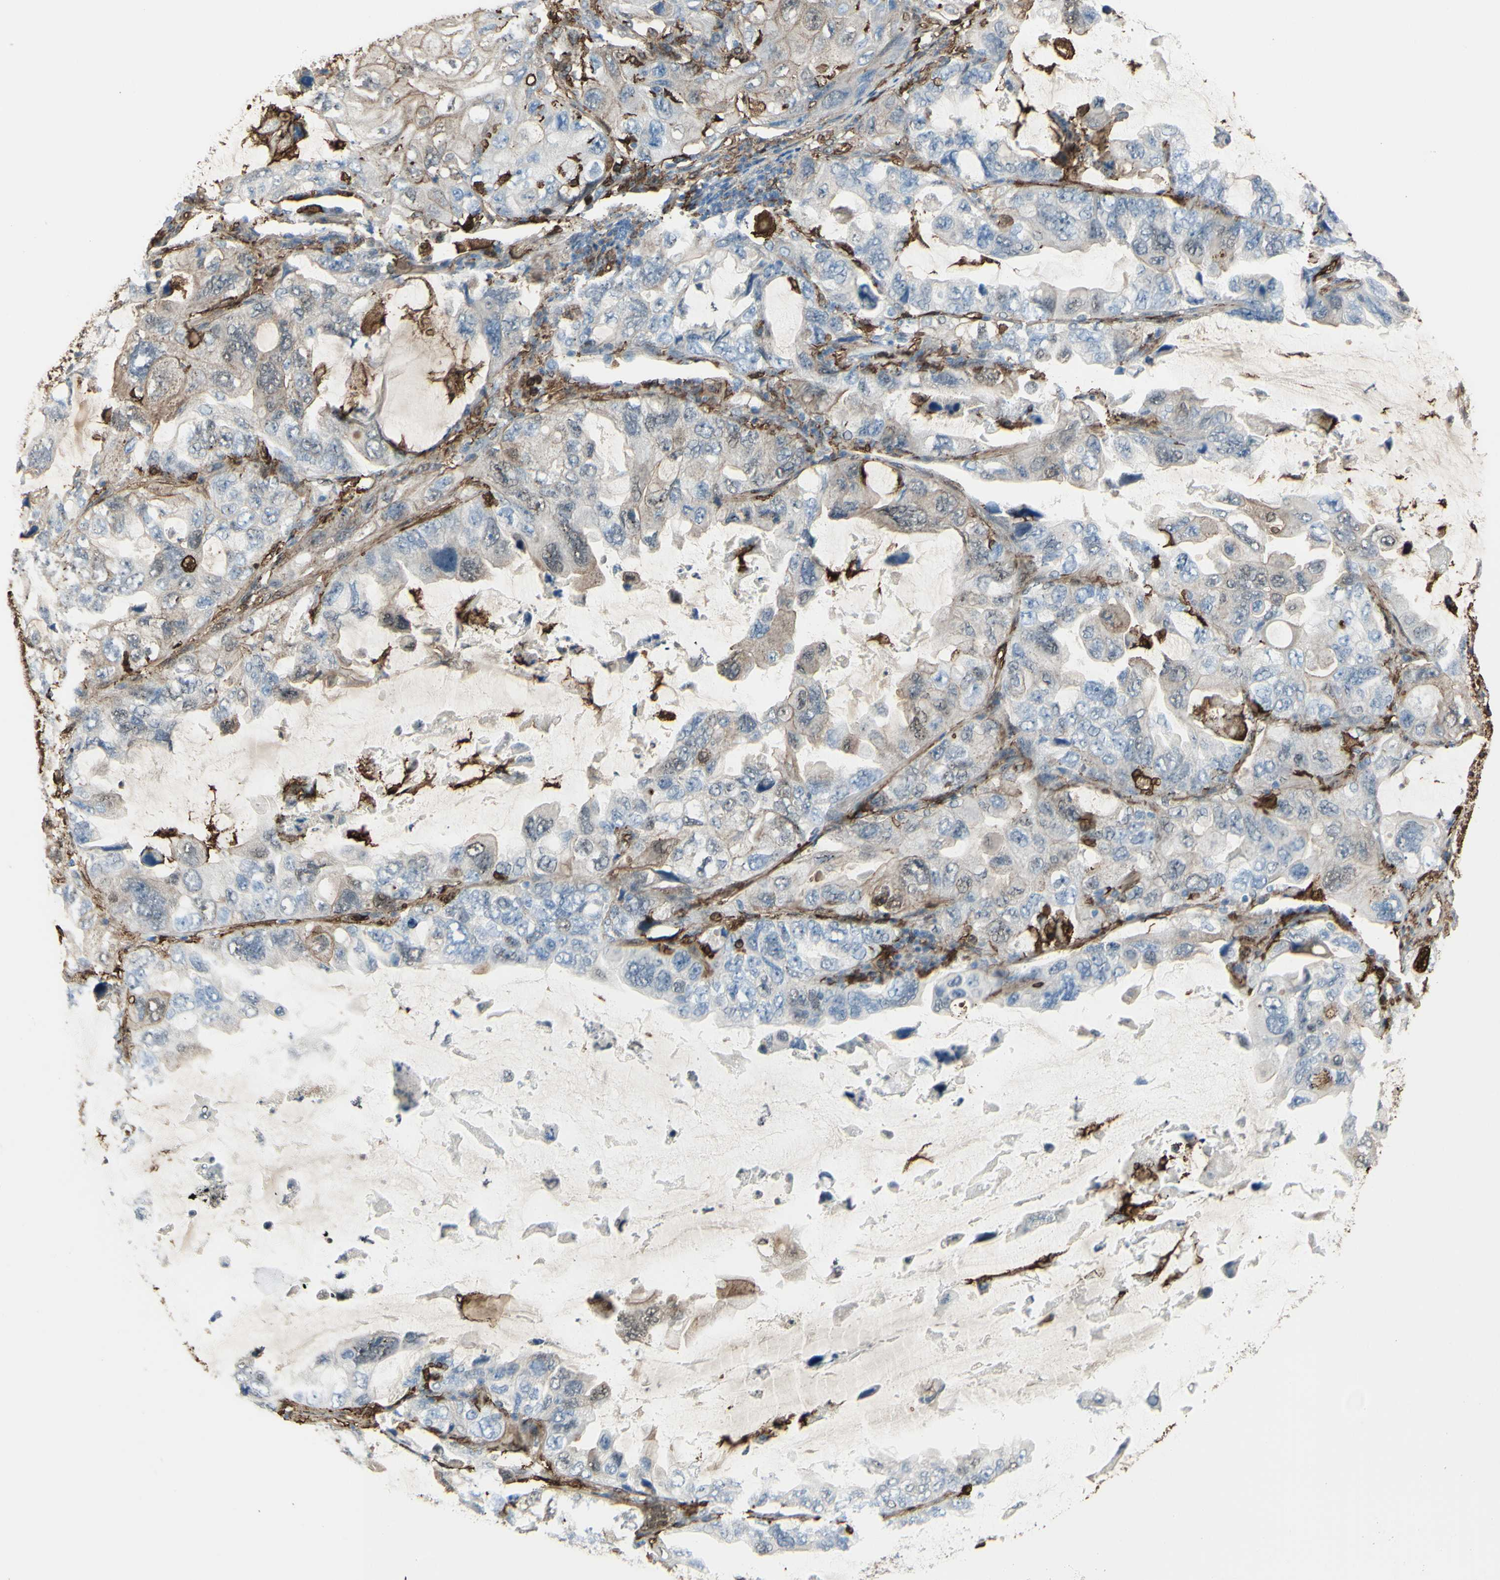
{"staining": {"intensity": "weak", "quantity": "25%-75%", "location": "cytoplasmic/membranous"}, "tissue": "lung cancer", "cell_type": "Tumor cells", "image_type": "cancer", "snomed": [{"axis": "morphology", "description": "Squamous cell carcinoma, NOS"}, {"axis": "topography", "description": "Lung"}], "caption": "This histopathology image exhibits IHC staining of squamous cell carcinoma (lung), with low weak cytoplasmic/membranous positivity in approximately 25%-75% of tumor cells.", "gene": "GSN", "patient": {"sex": "female", "age": 73}}